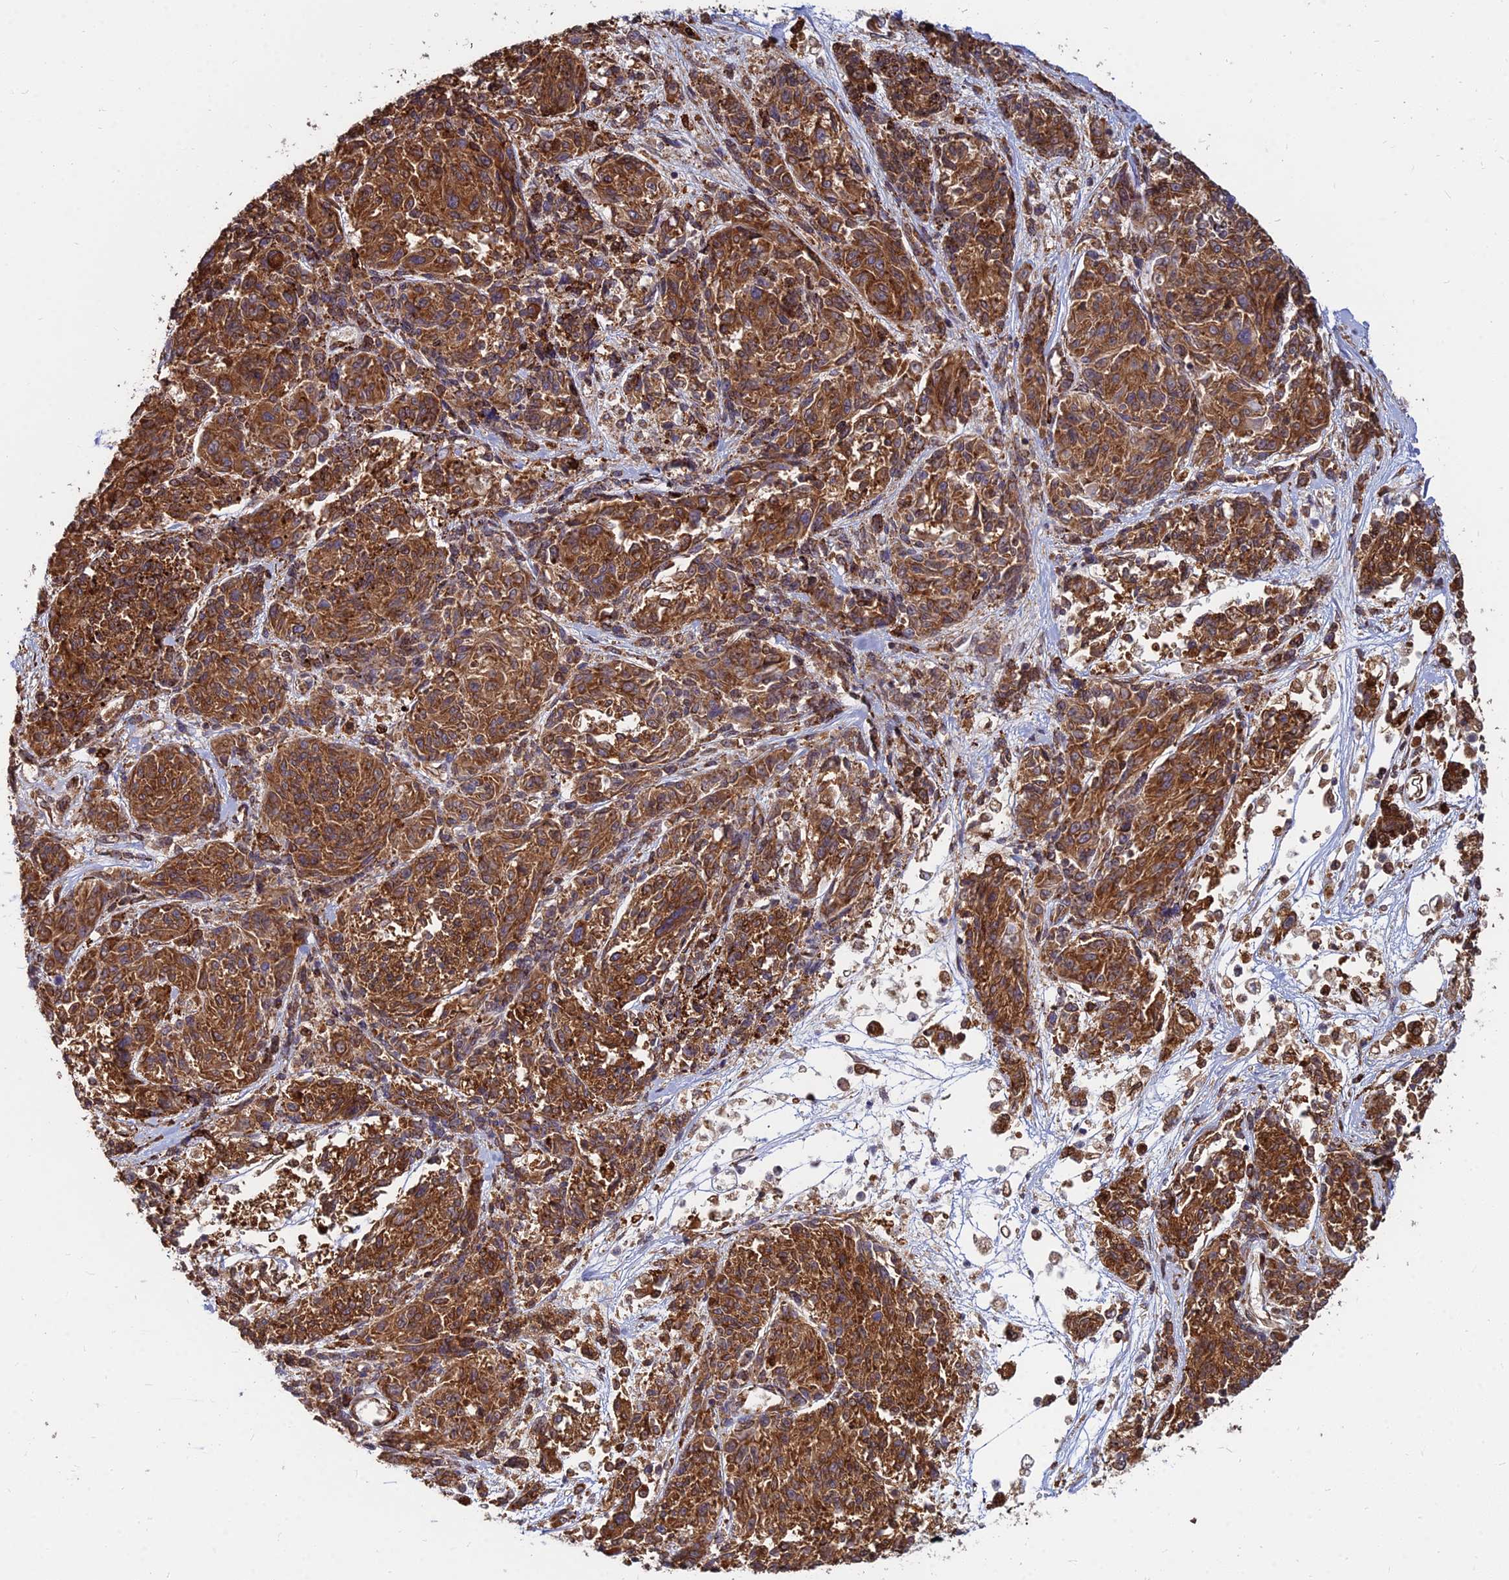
{"staining": {"intensity": "strong", "quantity": ">75%", "location": "cytoplasmic/membranous"}, "tissue": "melanoma", "cell_type": "Tumor cells", "image_type": "cancer", "snomed": [{"axis": "morphology", "description": "Malignant melanoma, NOS"}, {"axis": "topography", "description": "Skin"}], "caption": "There is high levels of strong cytoplasmic/membranous positivity in tumor cells of melanoma, as demonstrated by immunohistochemical staining (brown color).", "gene": "CCT6B", "patient": {"sex": "male", "age": 53}}